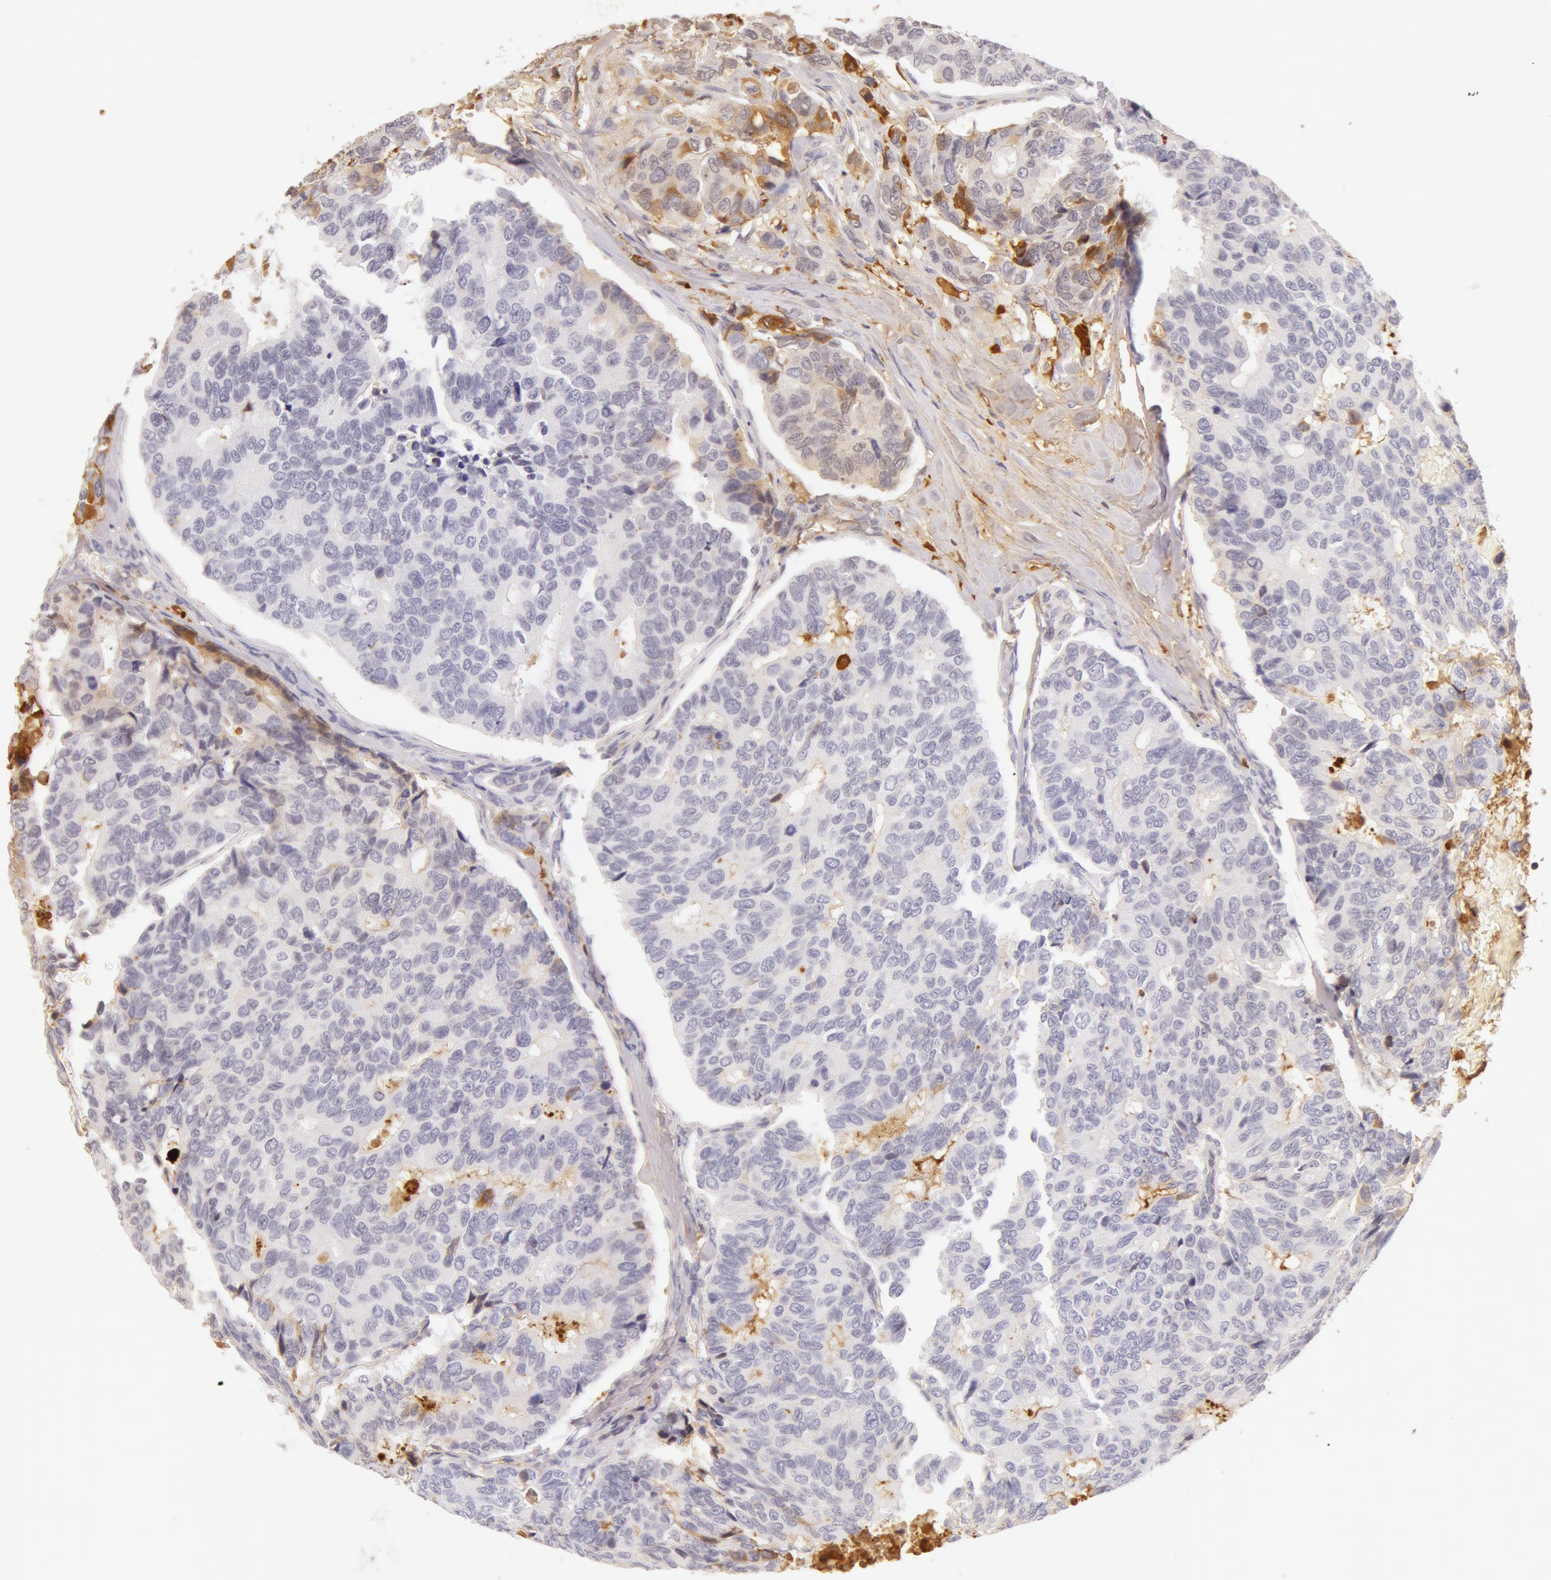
{"staining": {"intensity": "negative", "quantity": "none", "location": "none"}, "tissue": "breast cancer", "cell_type": "Tumor cells", "image_type": "cancer", "snomed": [{"axis": "morphology", "description": "Duct carcinoma"}, {"axis": "topography", "description": "Breast"}], "caption": "The IHC histopathology image has no significant staining in tumor cells of breast cancer tissue.", "gene": "AHSG", "patient": {"sex": "female", "age": 69}}